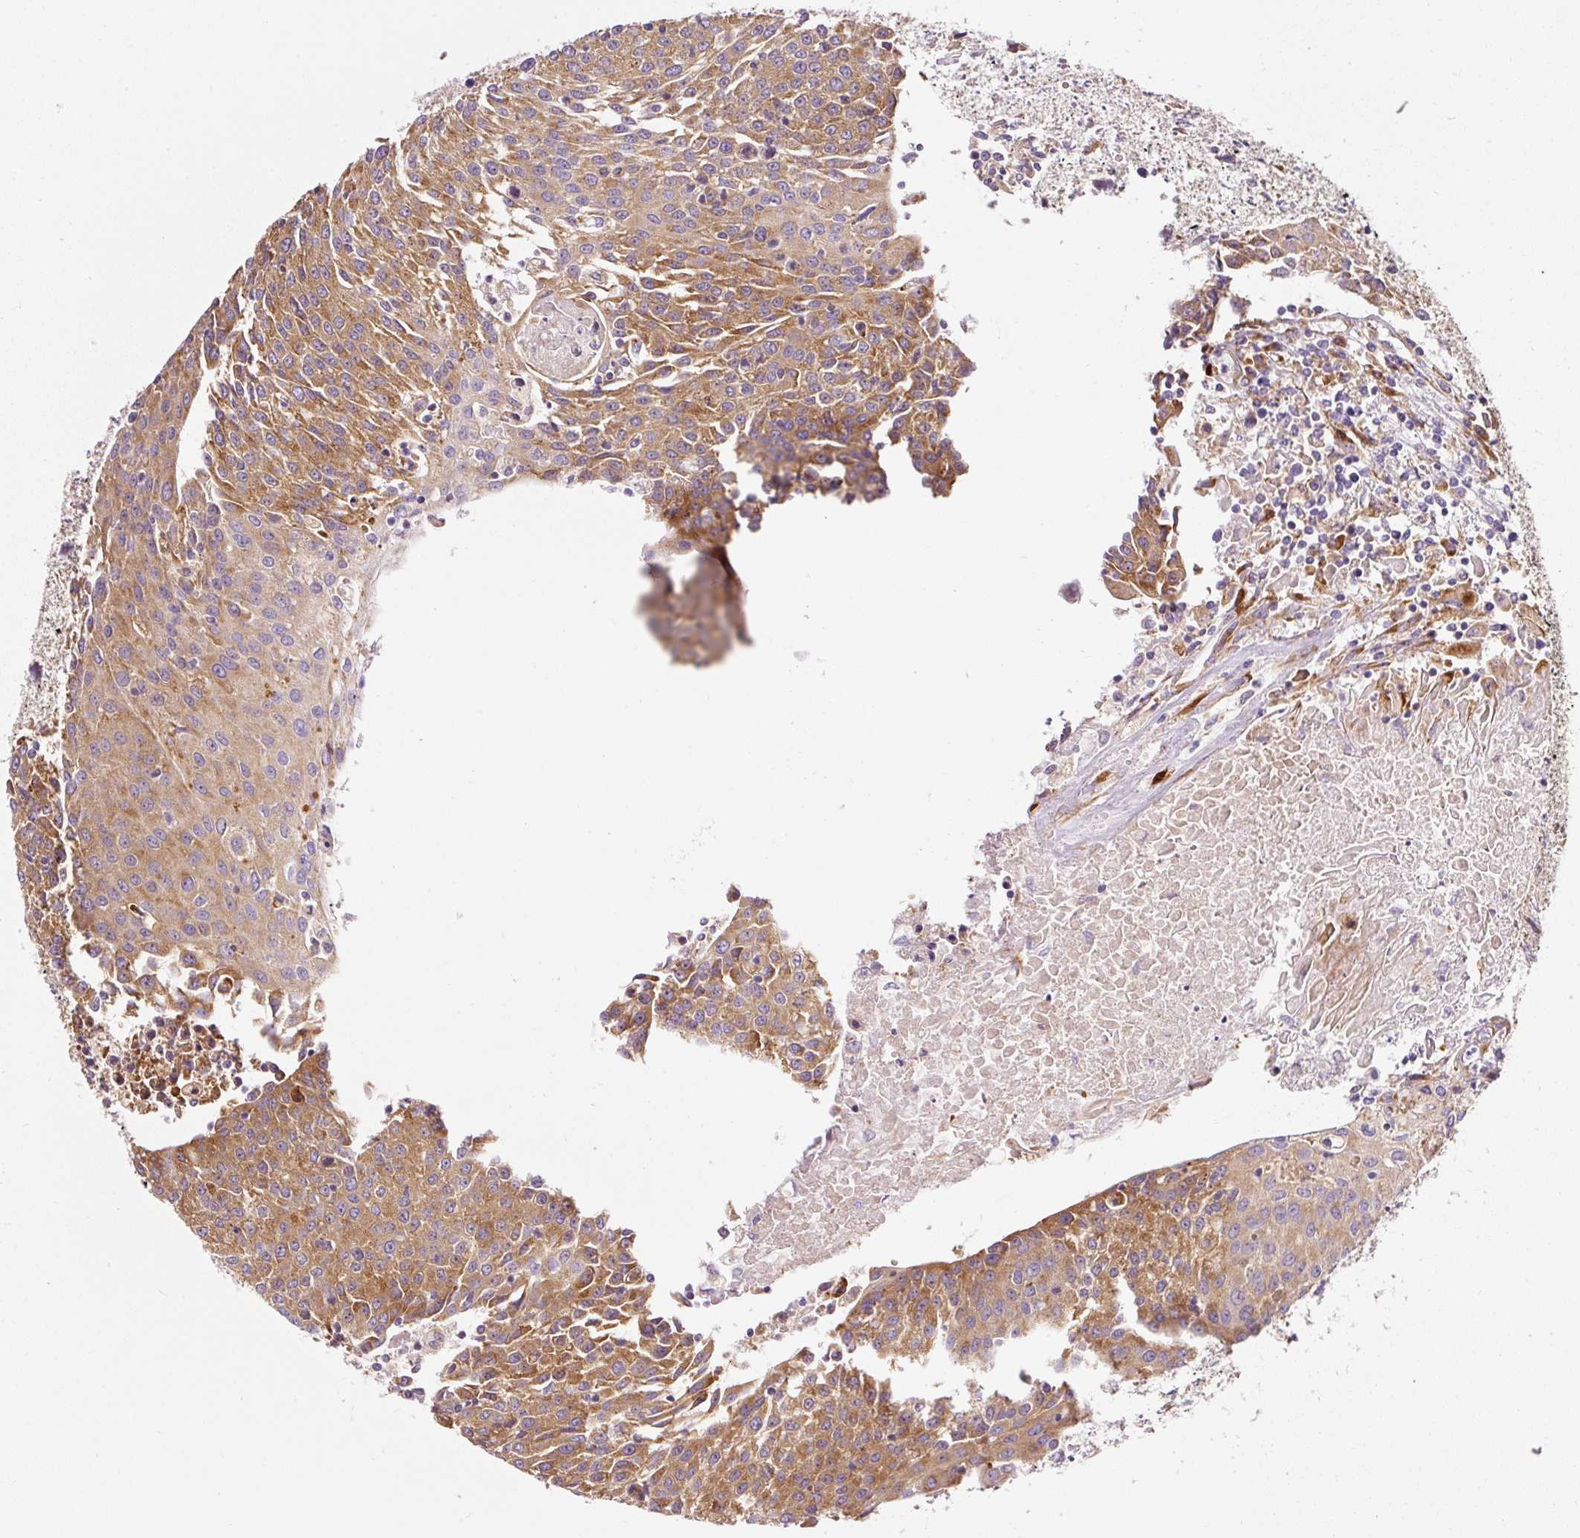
{"staining": {"intensity": "moderate", "quantity": ">75%", "location": "cytoplasmic/membranous"}, "tissue": "urothelial cancer", "cell_type": "Tumor cells", "image_type": "cancer", "snomed": [{"axis": "morphology", "description": "Urothelial carcinoma, High grade"}, {"axis": "topography", "description": "Urinary bladder"}], "caption": "Urothelial carcinoma (high-grade) stained for a protein shows moderate cytoplasmic/membranous positivity in tumor cells.", "gene": "RPL10A", "patient": {"sex": "female", "age": 85}}